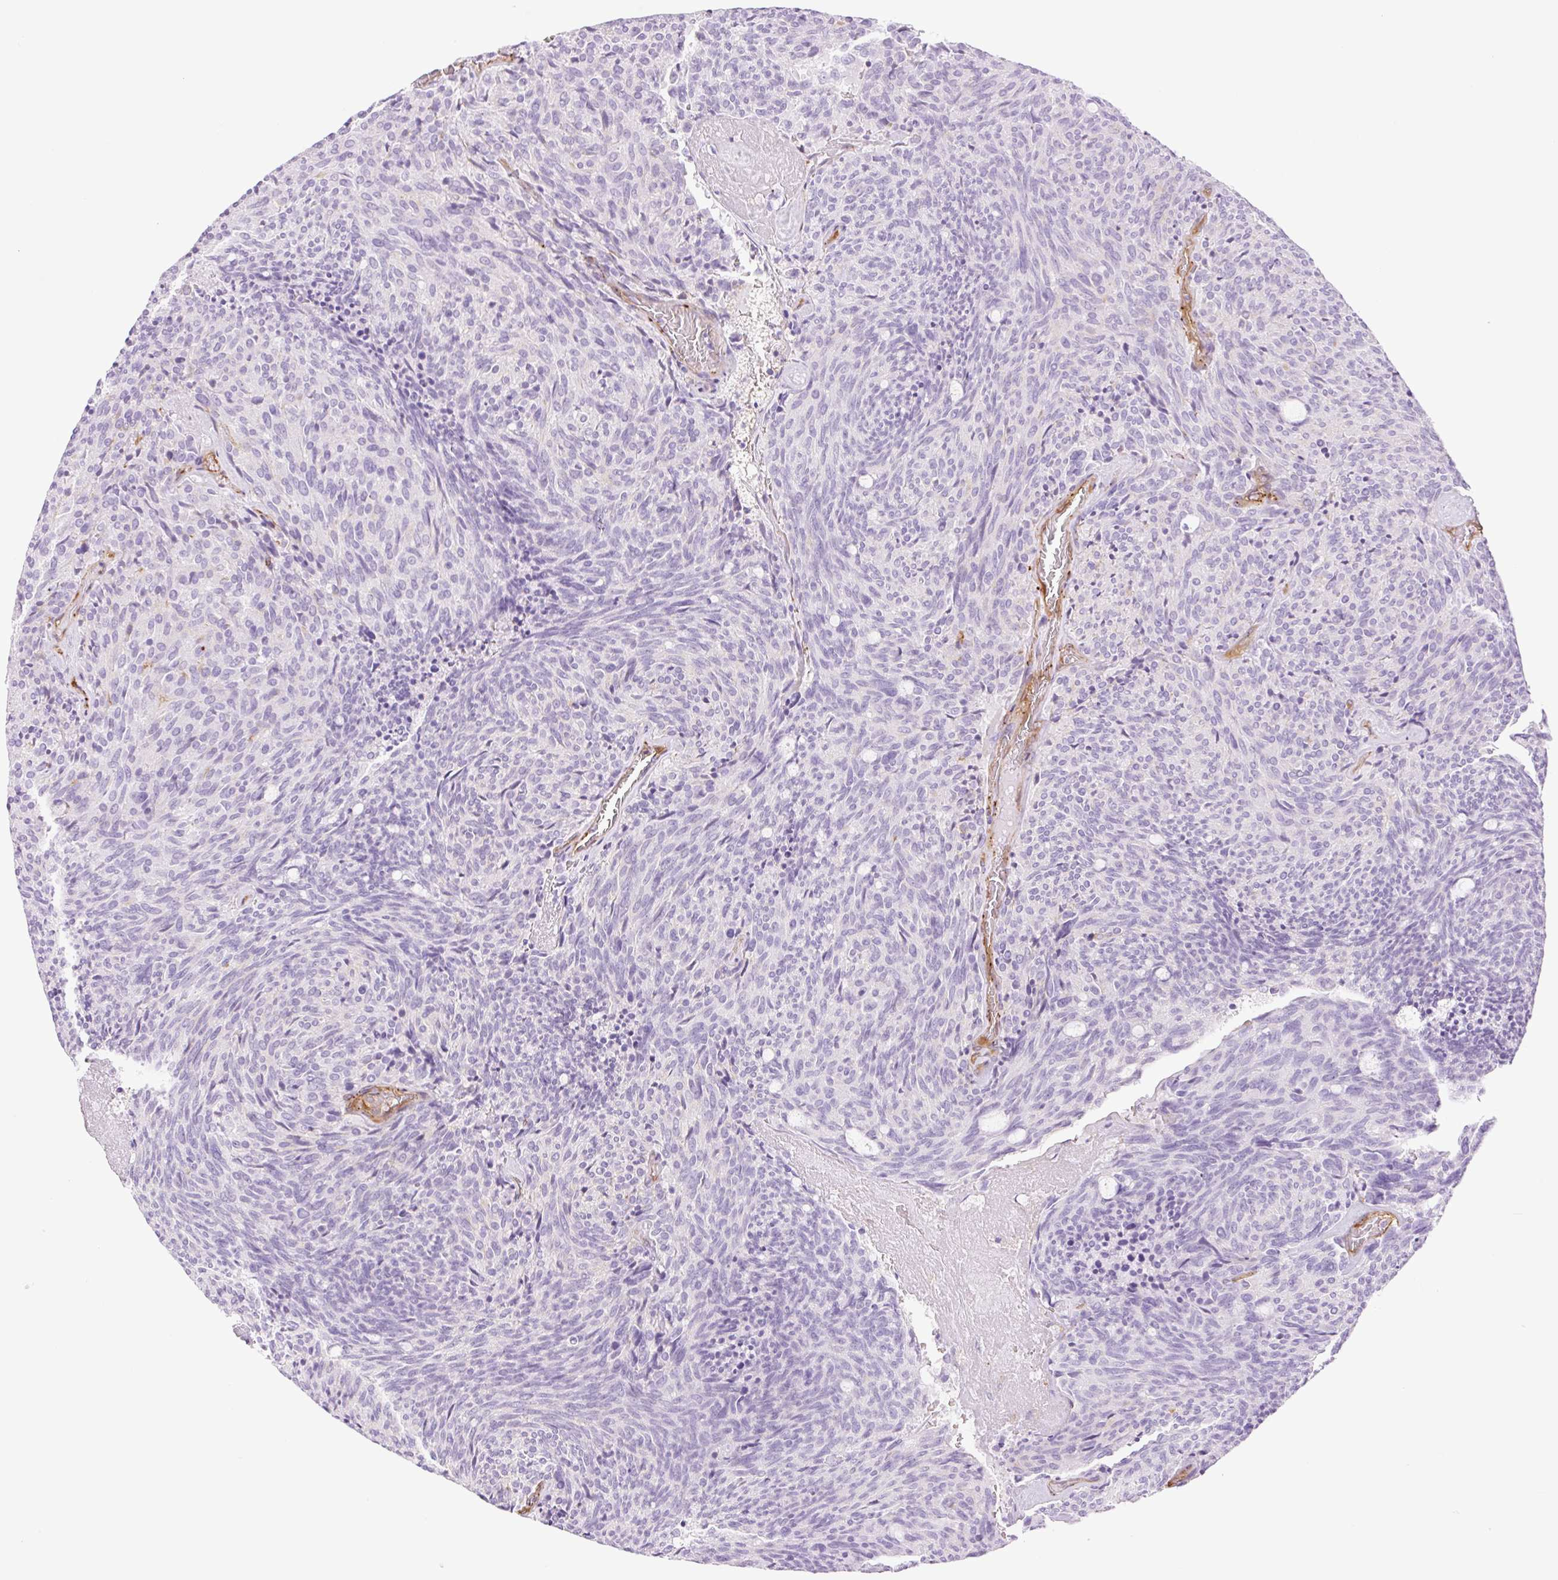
{"staining": {"intensity": "negative", "quantity": "none", "location": "none"}, "tissue": "carcinoid", "cell_type": "Tumor cells", "image_type": "cancer", "snomed": [{"axis": "morphology", "description": "Carcinoid, malignant, NOS"}, {"axis": "topography", "description": "Pancreas"}], "caption": "Tumor cells are negative for protein expression in human carcinoid. (DAB (3,3'-diaminobenzidine) immunohistochemistry (IHC) with hematoxylin counter stain).", "gene": "EHD3", "patient": {"sex": "female", "age": 54}}